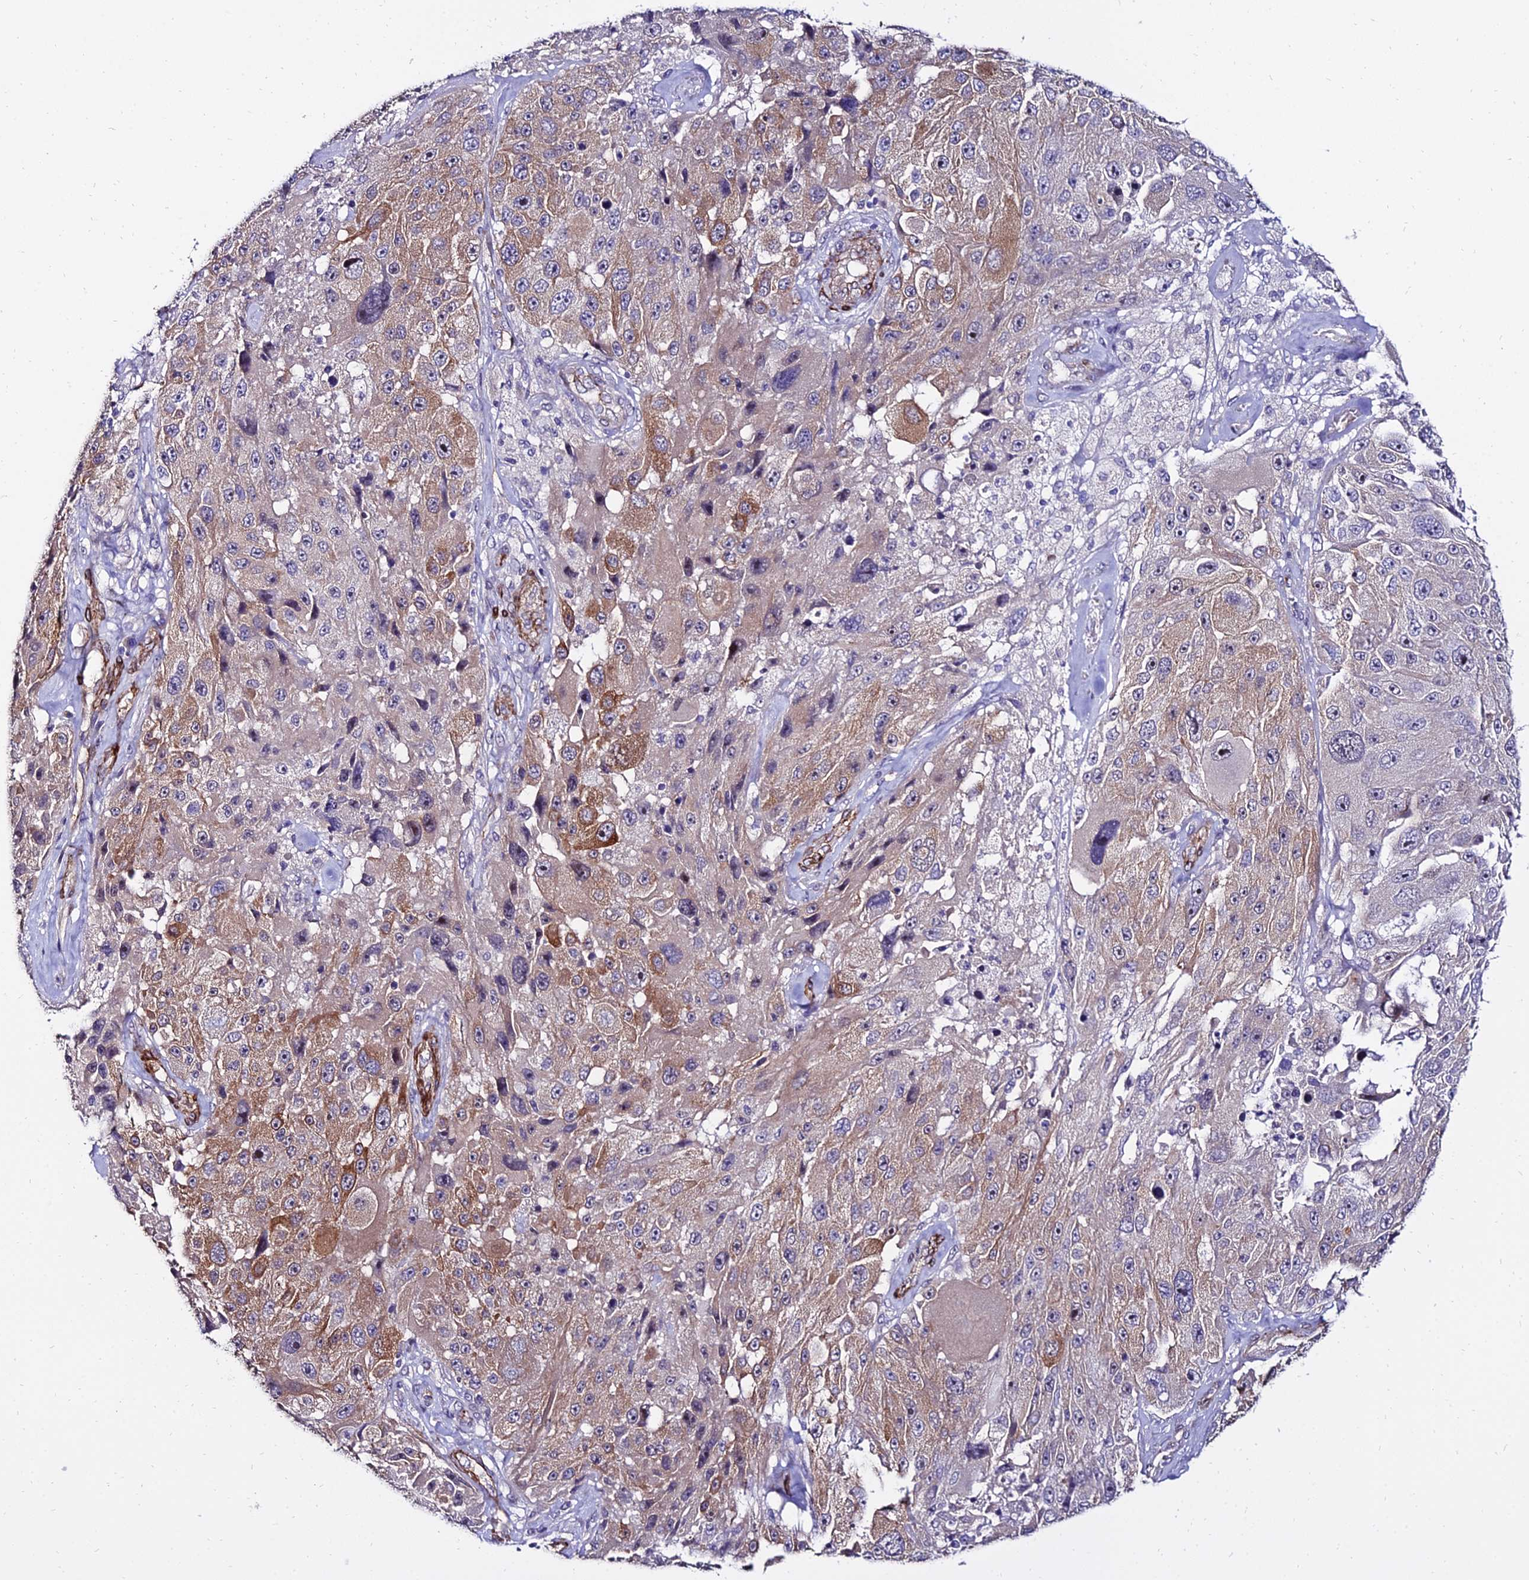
{"staining": {"intensity": "moderate", "quantity": "25%-75%", "location": "cytoplasmic/membranous"}, "tissue": "melanoma", "cell_type": "Tumor cells", "image_type": "cancer", "snomed": [{"axis": "morphology", "description": "Malignant melanoma, Metastatic site"}, {"axis": "topography", "description": "Lymph node"}], "caption": "Protein staining displays moderate cytoplasmic/membranous expression in about 25%-75% of tumor cells in malignant melanoma (metastatic site).", "gene": "ALDH3B2", "patient": {"sex": "male", "age": 62}}